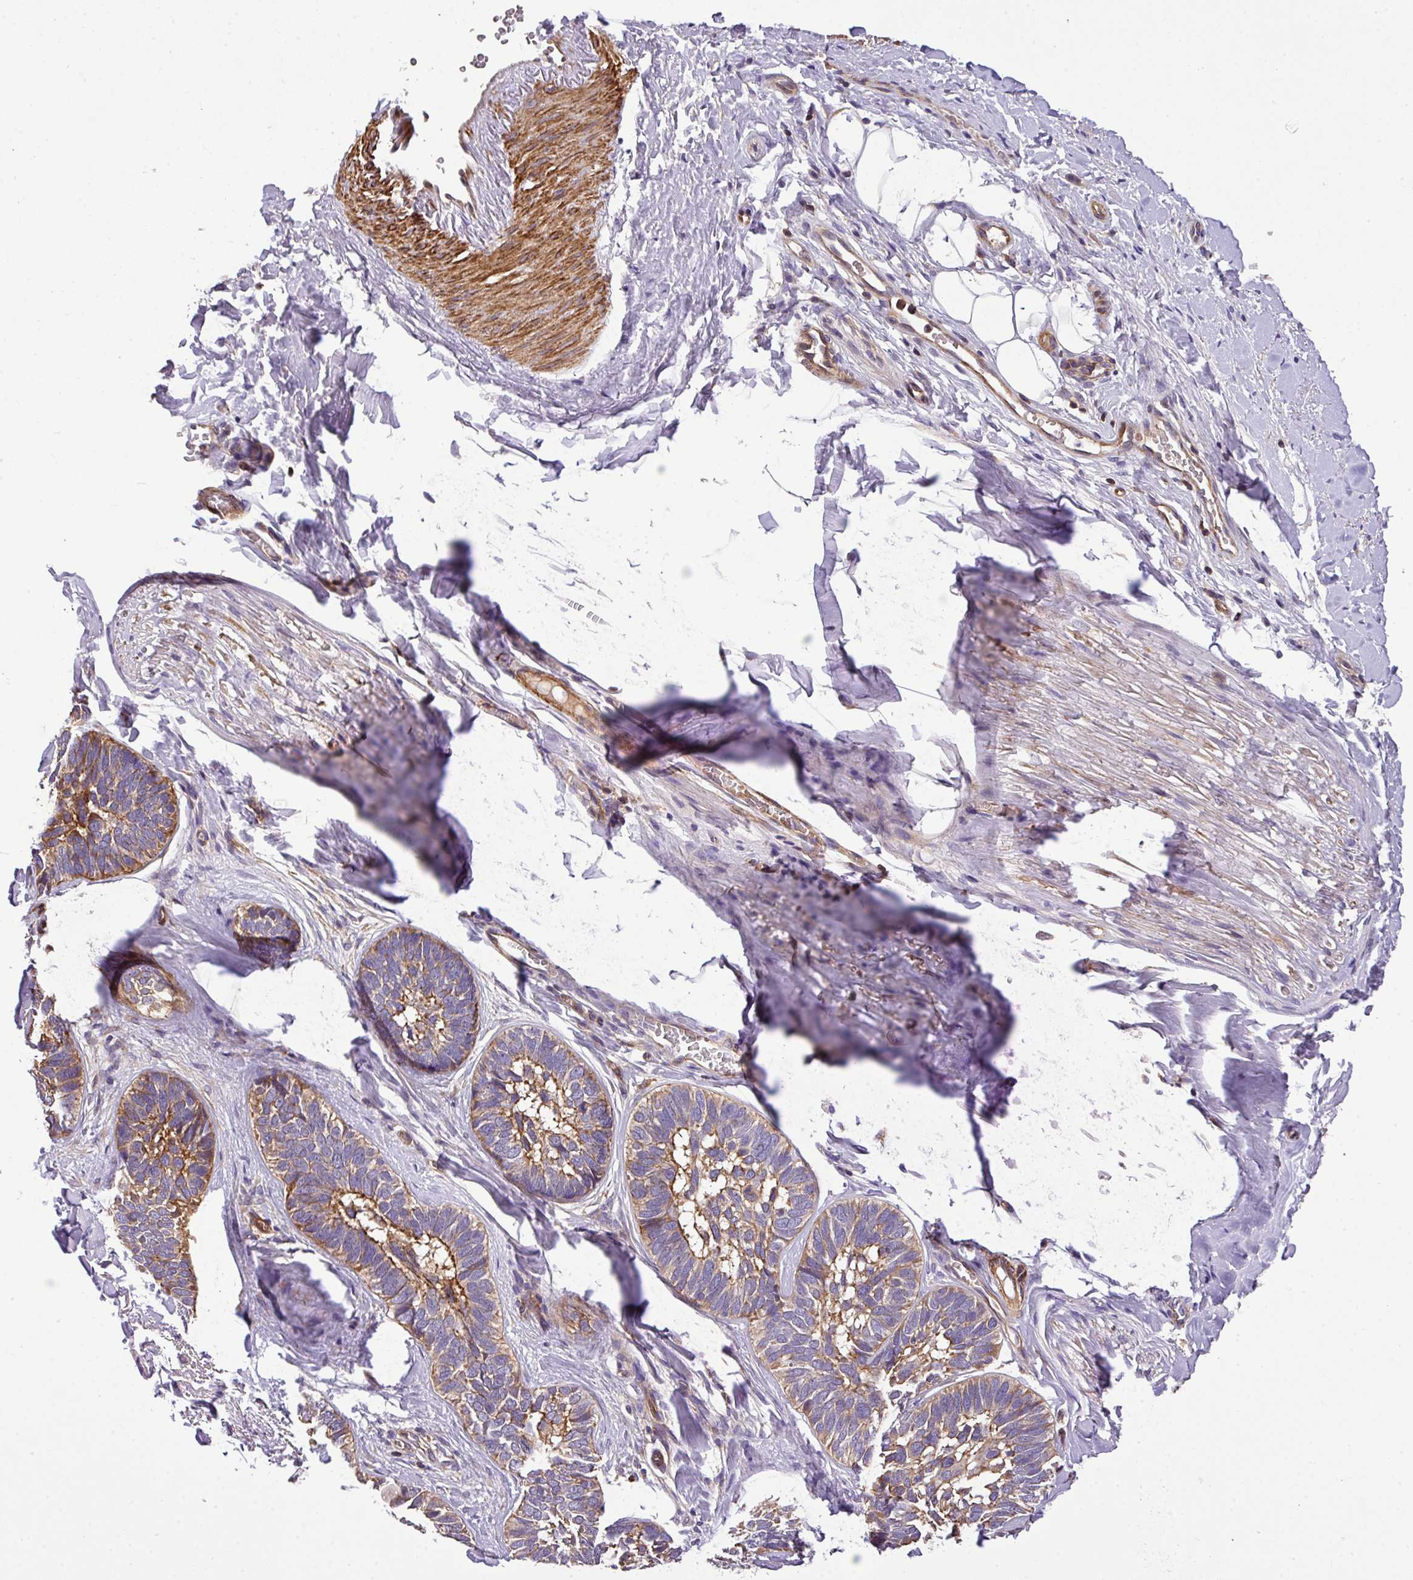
{"staining": {"intensity": "moderate", "quantity": "25%-75%", "location": "cytoplasmic/membranous"}, "tissue": "skin cancer", "cell_type": "Tumor cells", "image_type": "cancer", "snomed": [{"axis": "morphology", "description": "Basal cell carcinoma"}, {"axis": "topography", "description": "Skin"}], "caption": "An image showing moderate cytoplasmic/membranous expression in approximately 25%-75% of tumor cells in basal cell carcinoma (skin), as visualized by brown immunohistochemical staining.", "gene": "CASS4", "patient": {"sex": "male", "age": 62}}